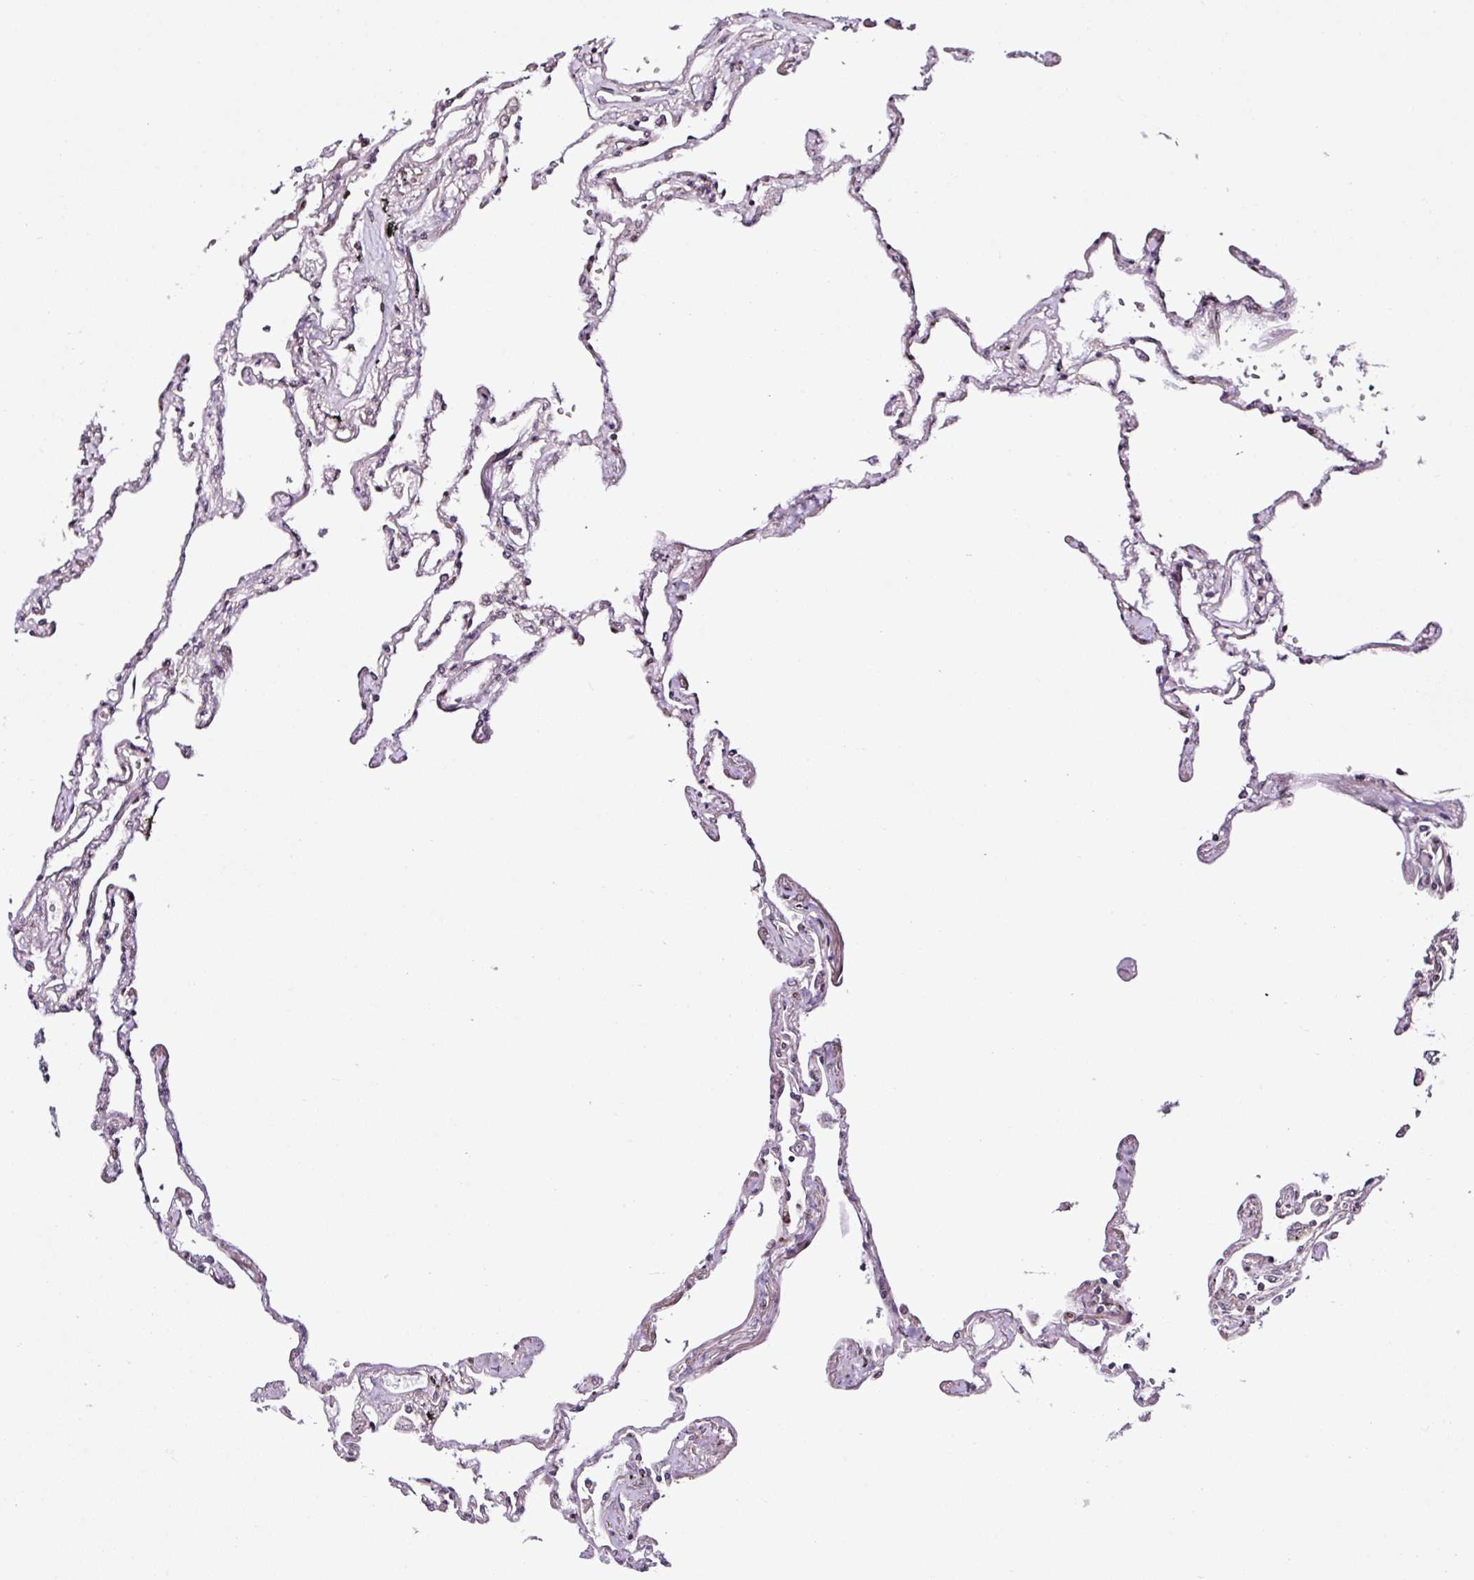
{"staining": {"intensity": "moderate", "quantity": "<25%", "location": "nuclear"}, "tissue": "lung", "cell_type": "Alveolar cells", "image_type": "normal", "snomed": [{"axis": "morphology", "description": "Normal tissue, NOS"}, {"axis": "topography", "description": "Lung"}], "caption": "High-magnification brightfield microscopy of normal lung stained with DAB (3,3'-diaminobenzidine) (brown) and counterstained with hematoxylin (blue). alveolar cells exhibit moderate nuclear staining is identified in approximately<25% of cells. The protein of interest is shown in brown color, while the nuclei are stained blue.", "gene": "COPRS", "patient": {"sex": "female", "age": 67}}